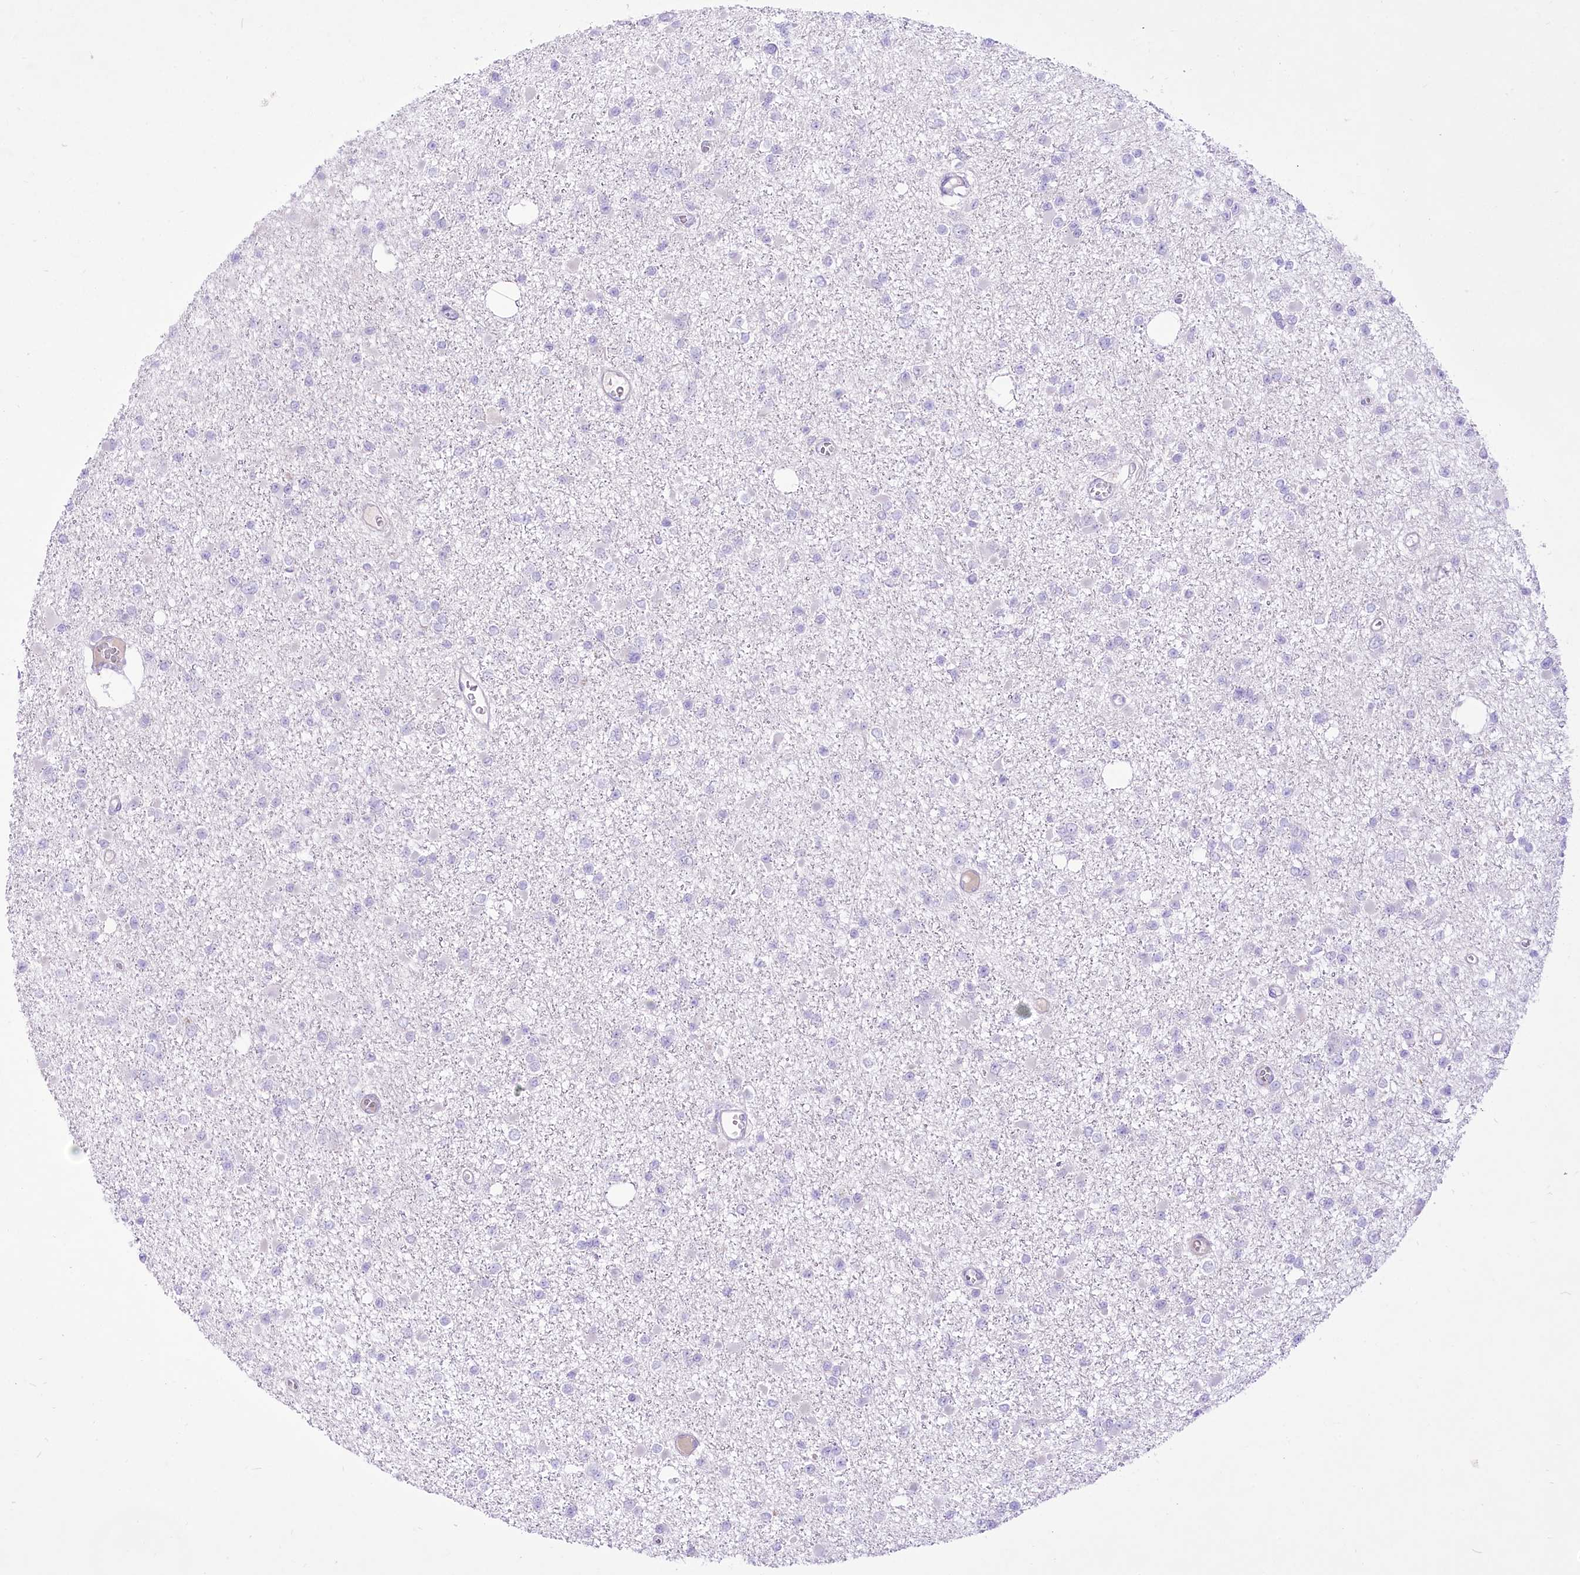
{"staining": {"intensity": "negative", "quantity": "none", "location": "none"}, "tissue": "glioma", "cell_type": "Tumor cells", "image_type": "cancer", "snomed": [{"axis": "morphology", "description": "Glioma, malignant, Low grade"}, {"axis": "topography", "description": "Brain"}], "caption": "IHC histopathology image of neoplastic tissue: human glioma stained with DAB (3,3'-diaminobenzidine) displays no significant protein staining in tumor cells.", "gene": "HELT", "patient": {"sex": "female", "age": 22}}